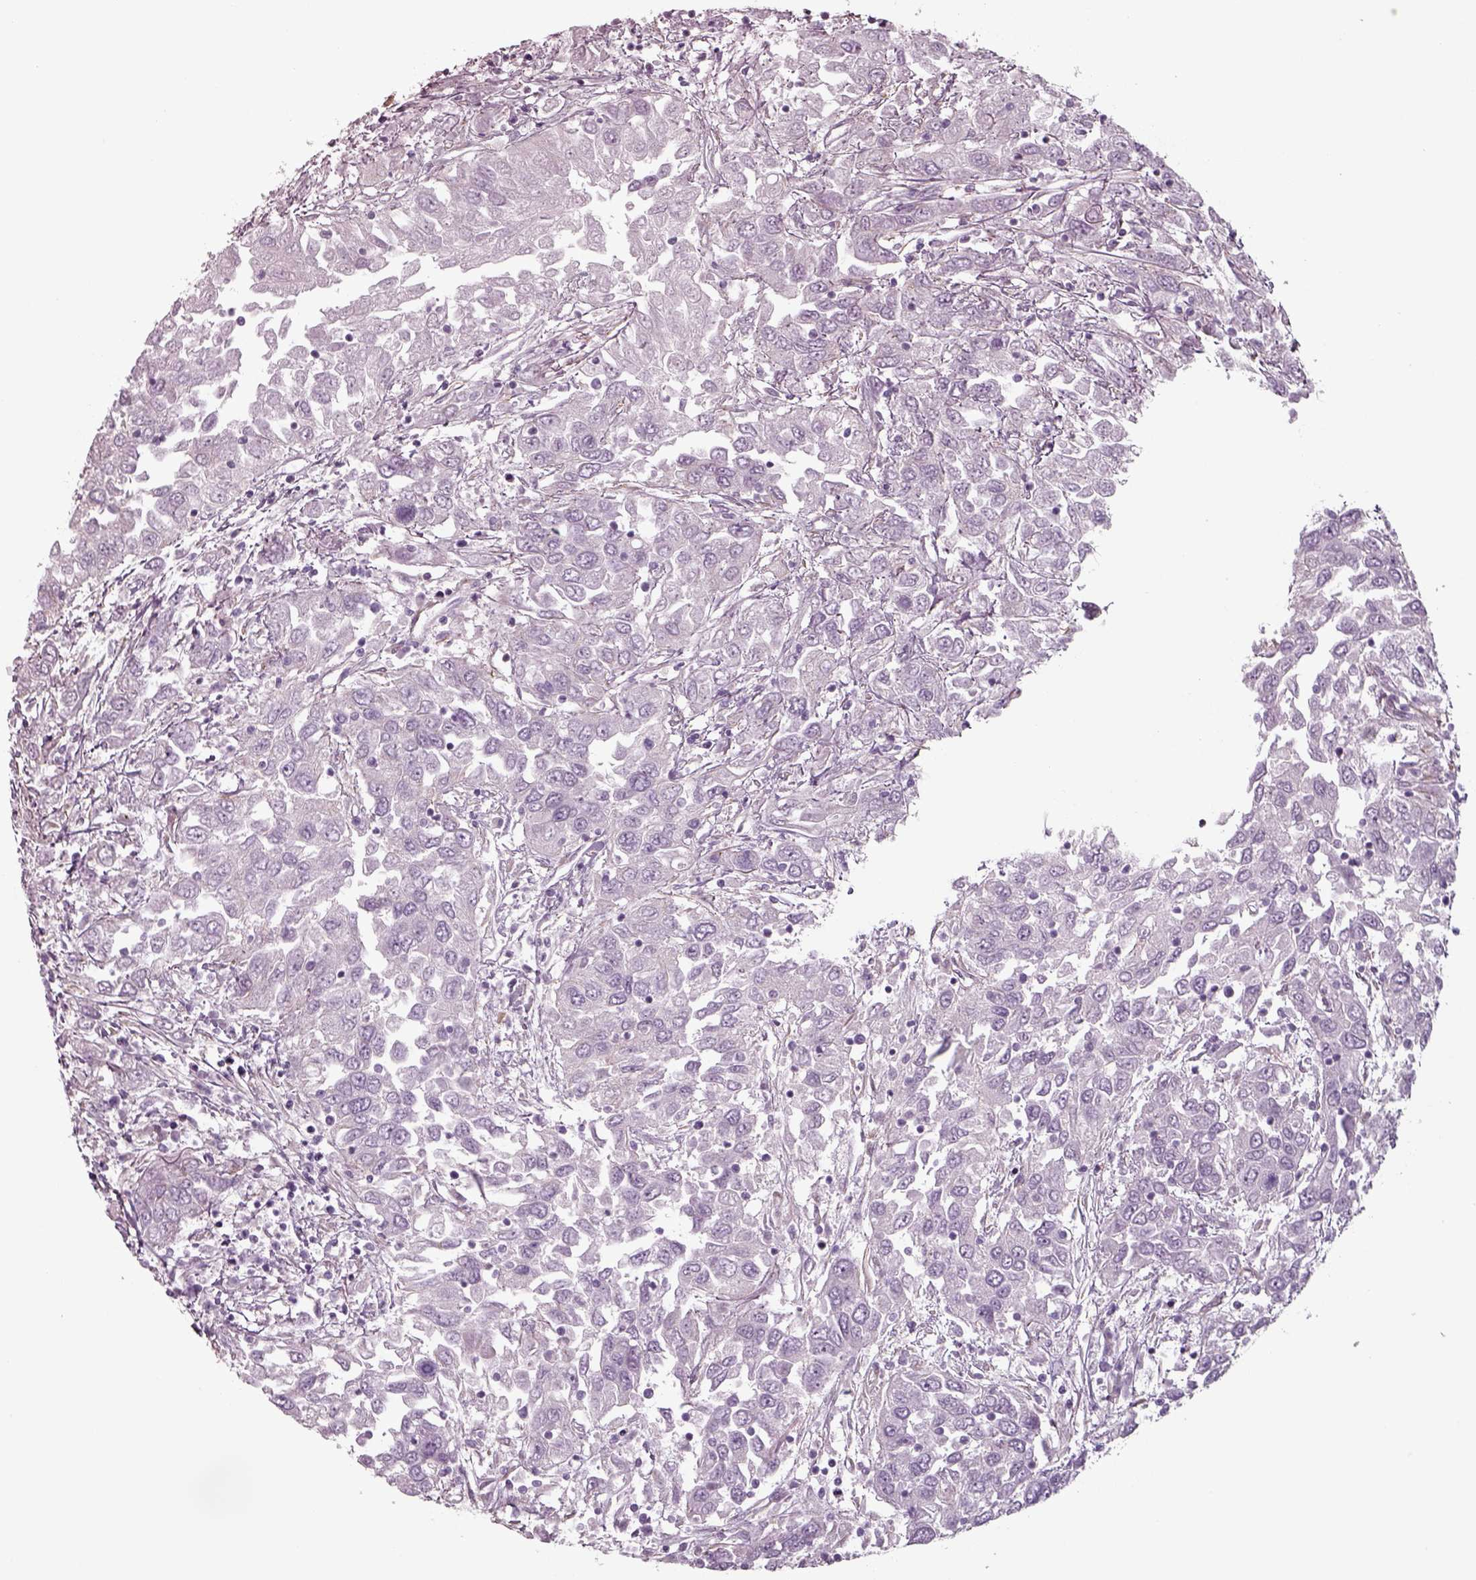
{"staining": {"intensity": "negative", "quantity": "none", "location": "none"}, "tissue": "urothelial cancer", "cell_type": "Tumor cells", "image_type": "cancer", "snomed": [{"axis": "morphology", "description": "Urothelial carcinoma, High grade"}, {"axis": "topography", "description": "Urinary bladder"}], "caption": "High magnification brightfield microscopy of high-grade urothelial carcinoma stained with DAB (brown) and counterstained with hematoxylin (blue): tumor cells show no significant staining.", "gene": "SEPTIN14", "patient": {"sex": "male", "age": 76}}